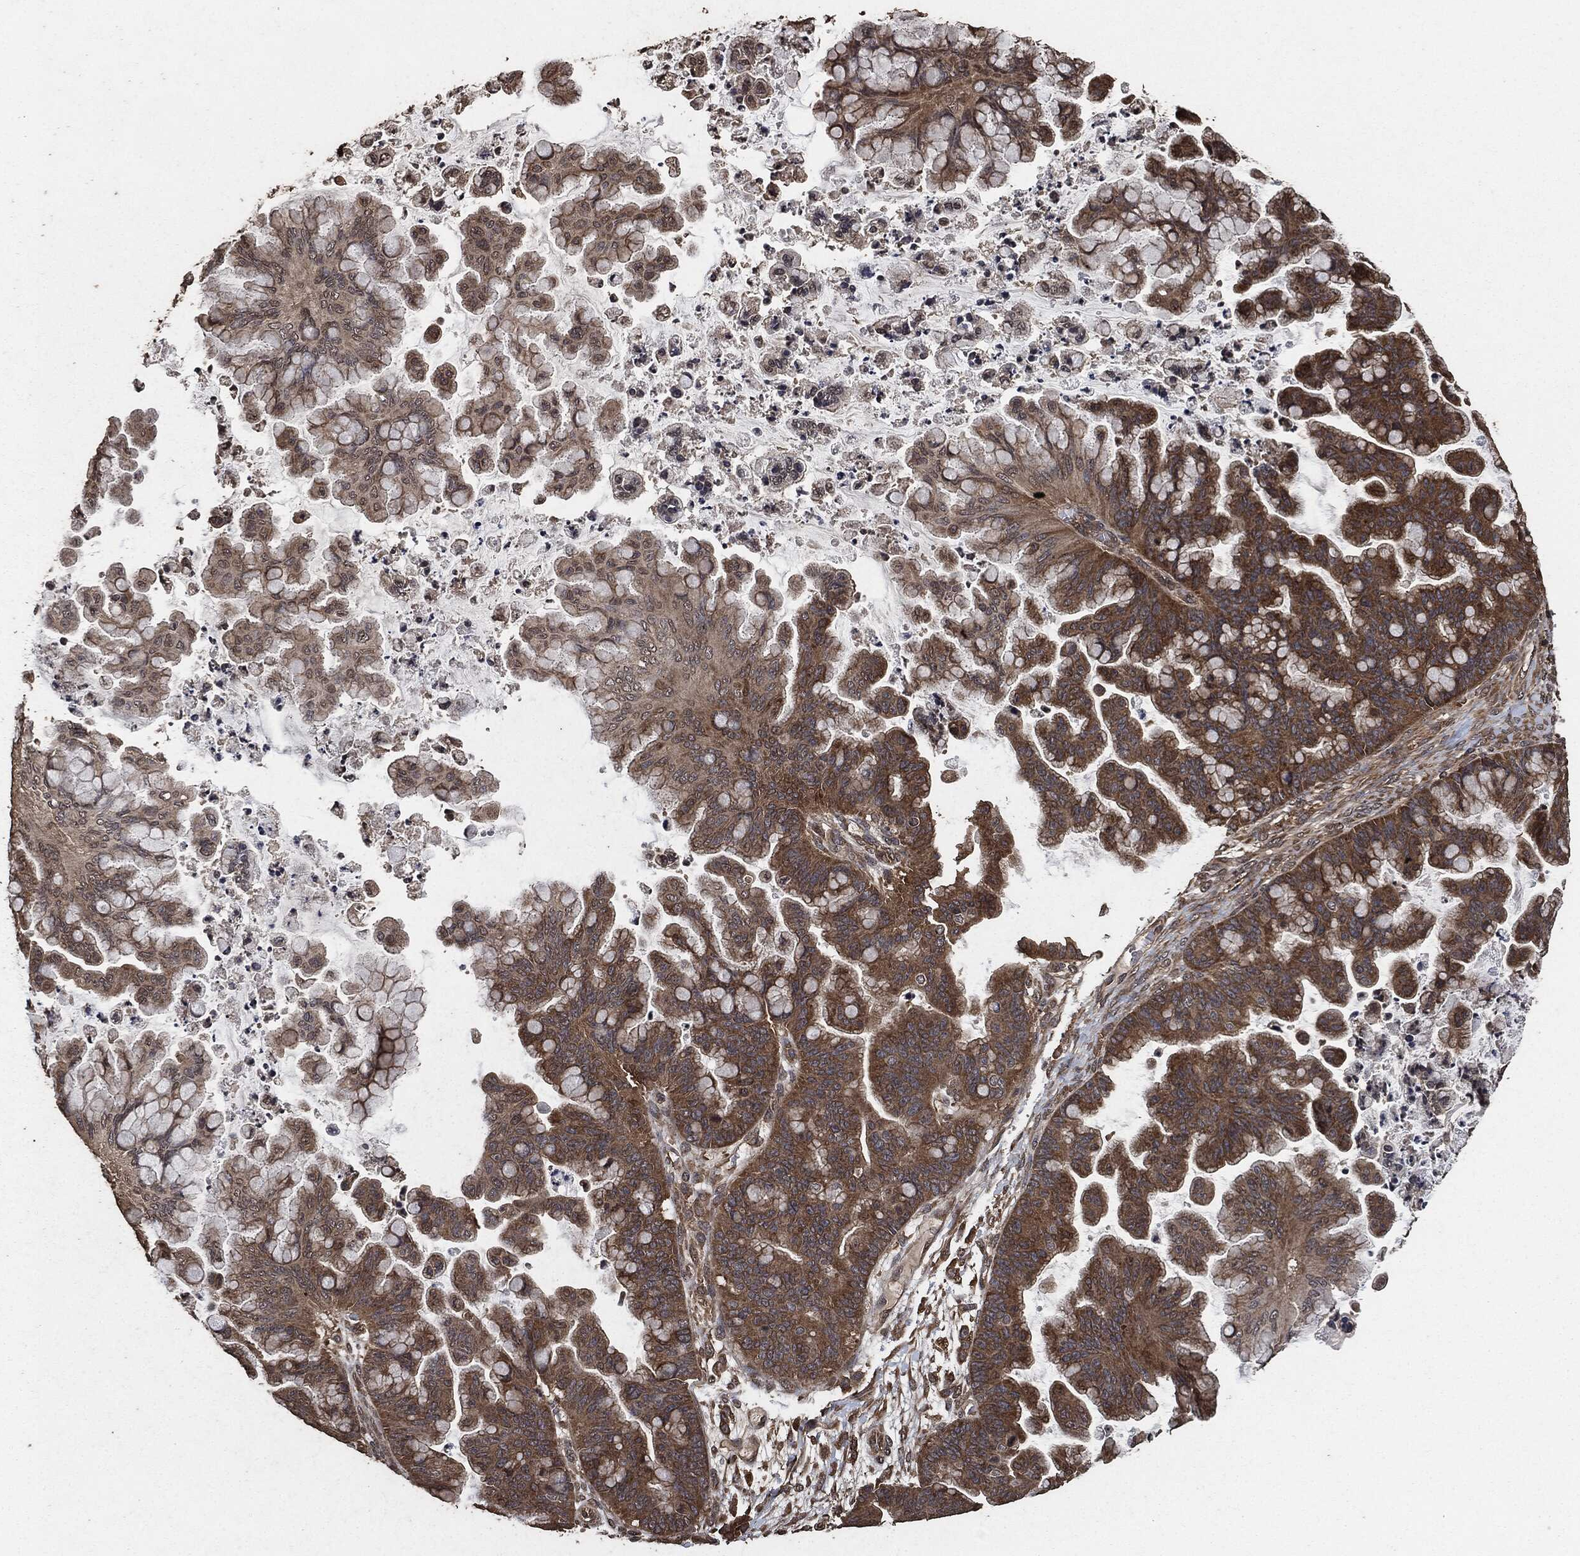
{"staining": {"intensity": "moderate", "quantity": ">75%", "location": "cytoplasmic/membranous"}, "tissue": "ovarian cancer", "cell_type": "Tumor cells", "image_type": "cancer", "snomed": [{"axis": "morphology", "description": "Cystadenocarcinoma, mucinous, NOS"}, {"axis": "topography", "description": "Ovary"}], "caption": "This is a micrograph of IHC staining of ovarian cancer (mucinous cystadenocarcinoma), which shows moderate expression in the cytoplasmic/membranous of tumor cells.", "gene": "AKT1S1", "patient": {"sex": "female", "age": 67}}